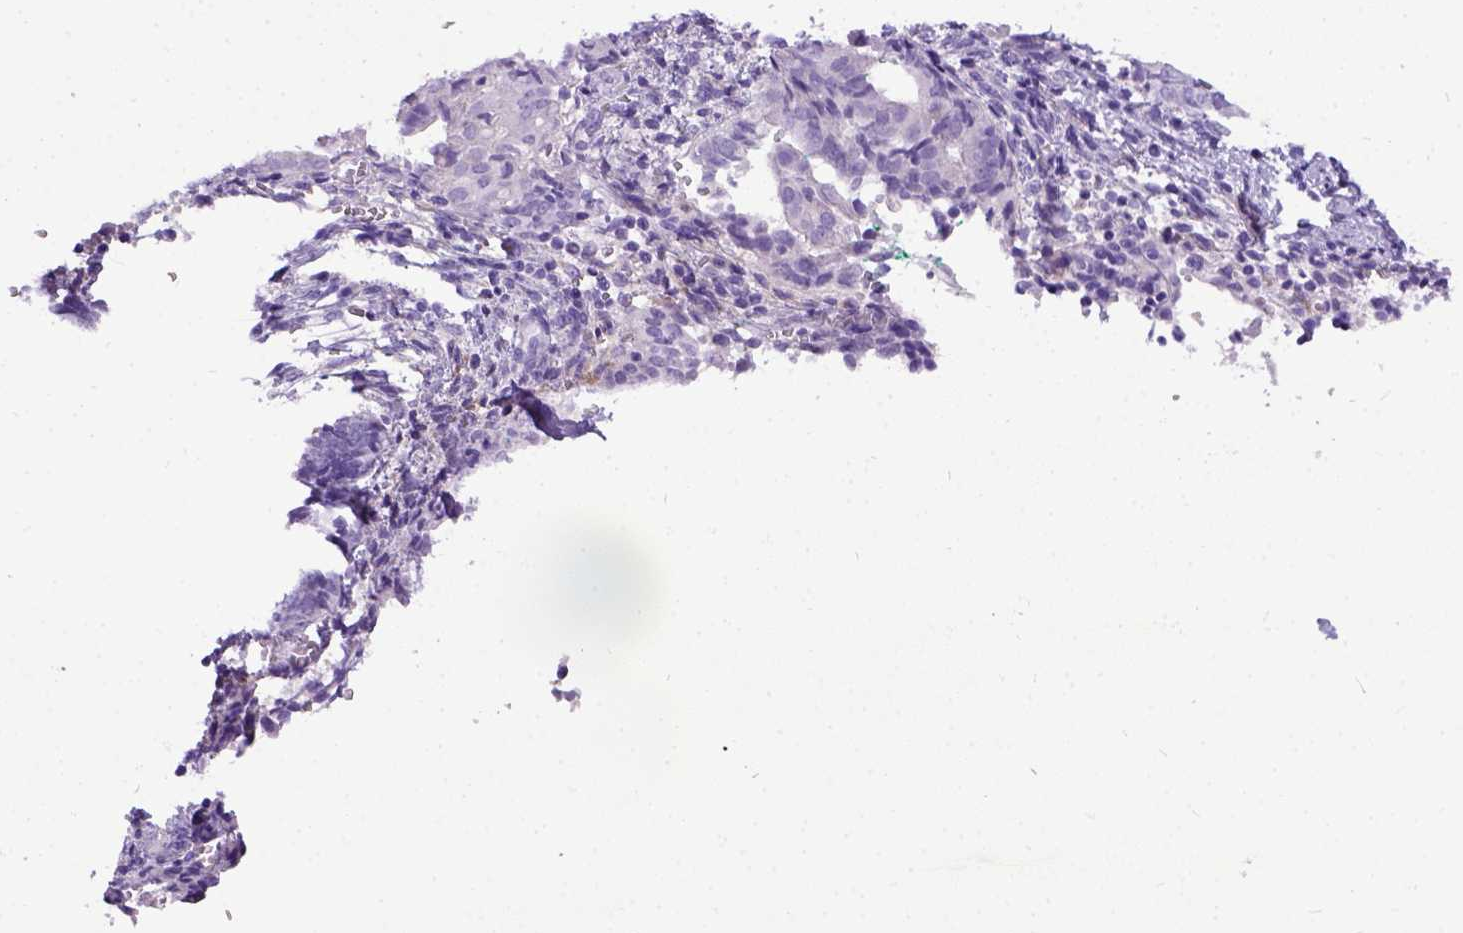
{"staining": {"intensity": "negative", "quantity": "none", "location": "none"}, "tissue": "endometrium", "cell_type": "Cells in endometrial stroma", "image_type": "normal", "snomed": [{"axis": "morphology", "description": "Normal tissue, NOS"}, {"axis": "topography", "description": "Endometrium"}], "caption": "Endometrium stained for a protein using IHC shows no staining cells in endometrial stroma.", "gene": "IGF2", "patient": {"sex": "female", "age": 50}}